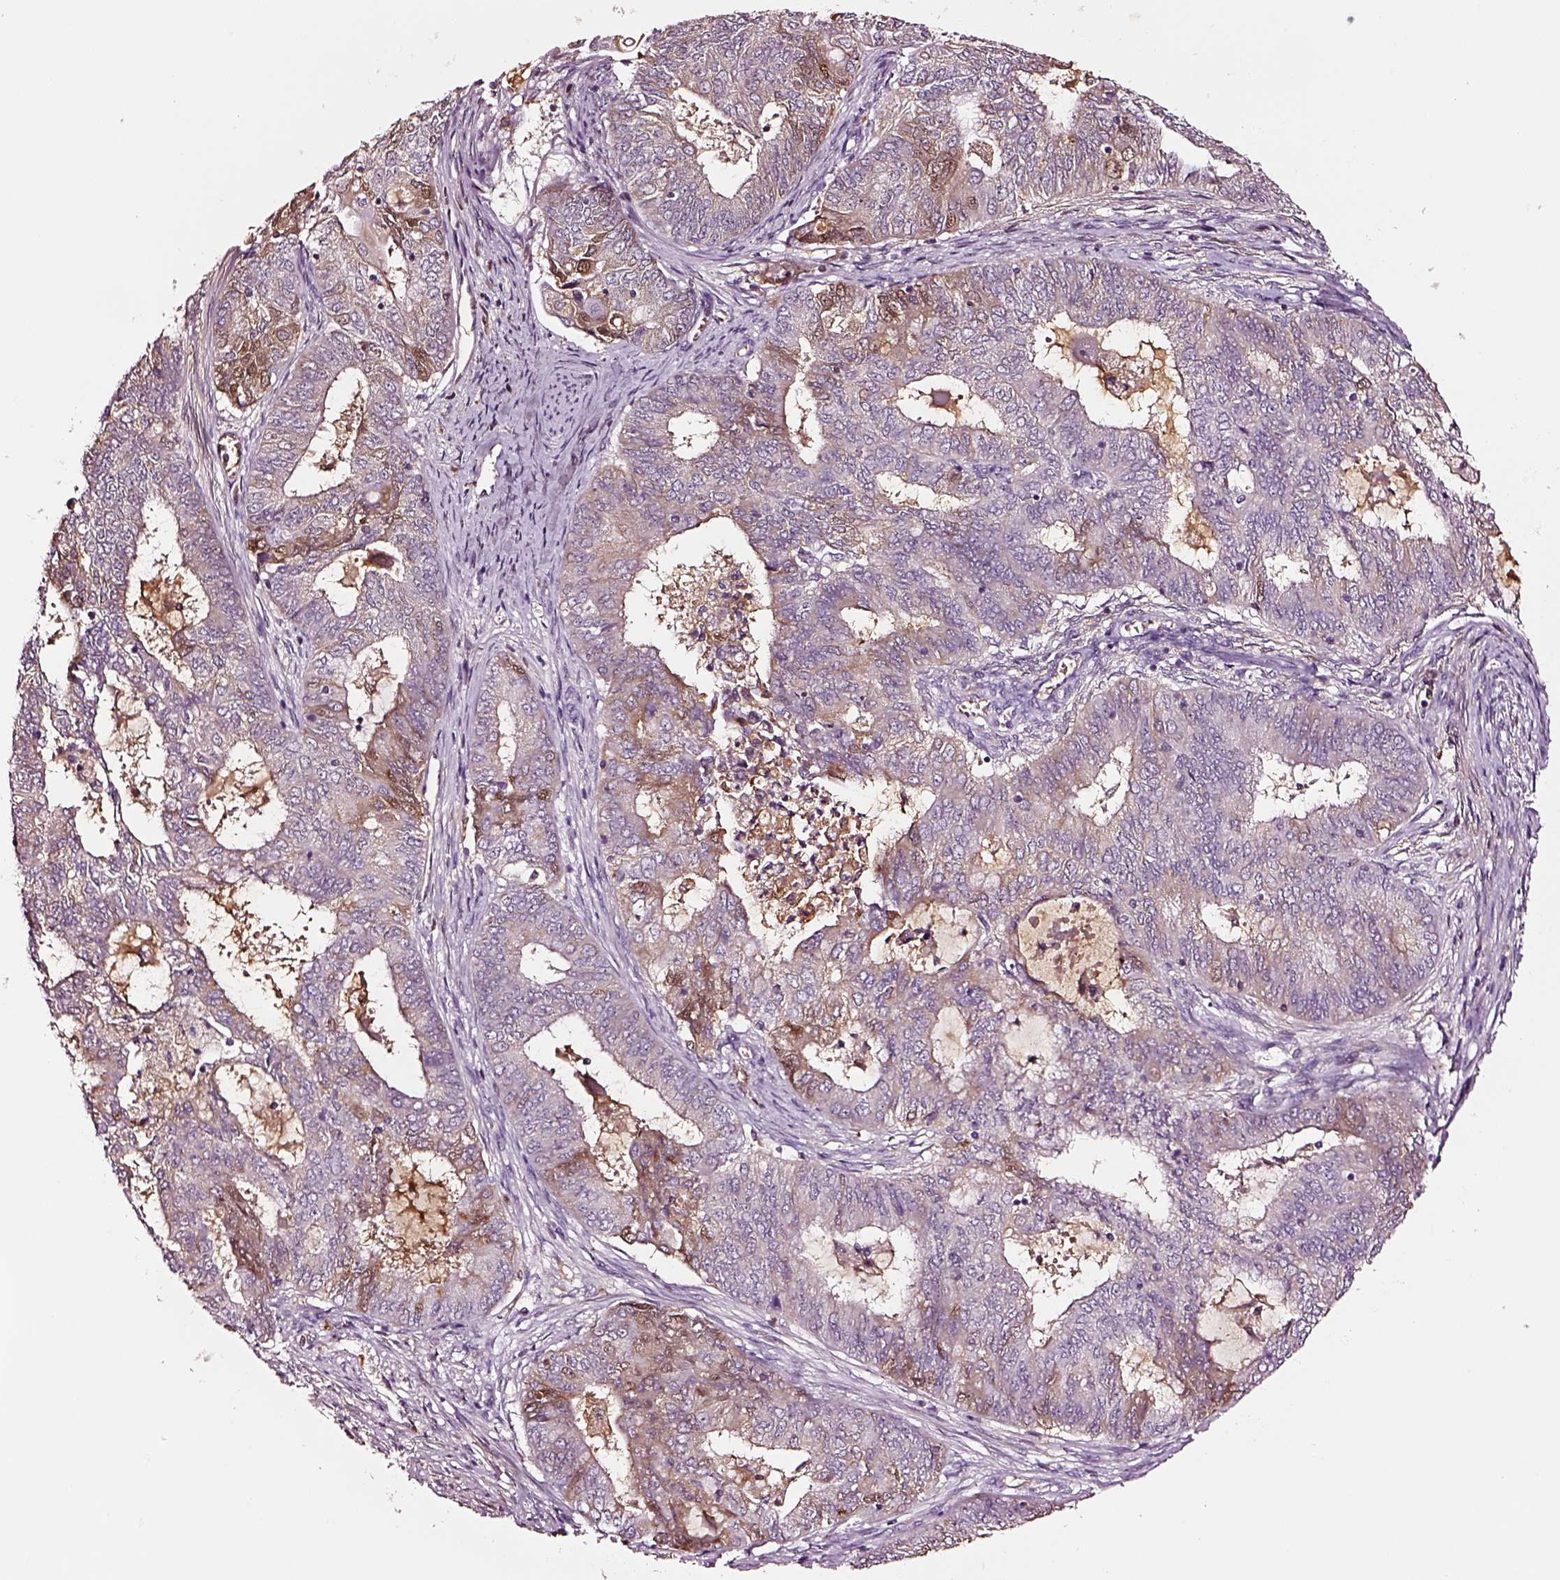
{"staining": {"intensity": "weak", "quantity": "<25%", "location": "cytoplasmic/membranous"}, "tissue": "endometrial cancer", "cell_type": "Tumor cells", "image_type": "cancer", "snomed": [{"axis": "morphology", "description": "Adenocarcinoma, NOS"}, {"axis": "topography", "description": "Endometrium"}], "caption": "A micrograph of endometrial cancer stained for a protein reveals no brown staining in tumor cells. (Brightfield microscopy of DAB (3,3'-diaminobenzidine) immunohistochemistry (IHC) at high magnification).", "gene": "TF", "patient": {"sex": "female", "age": 62}}